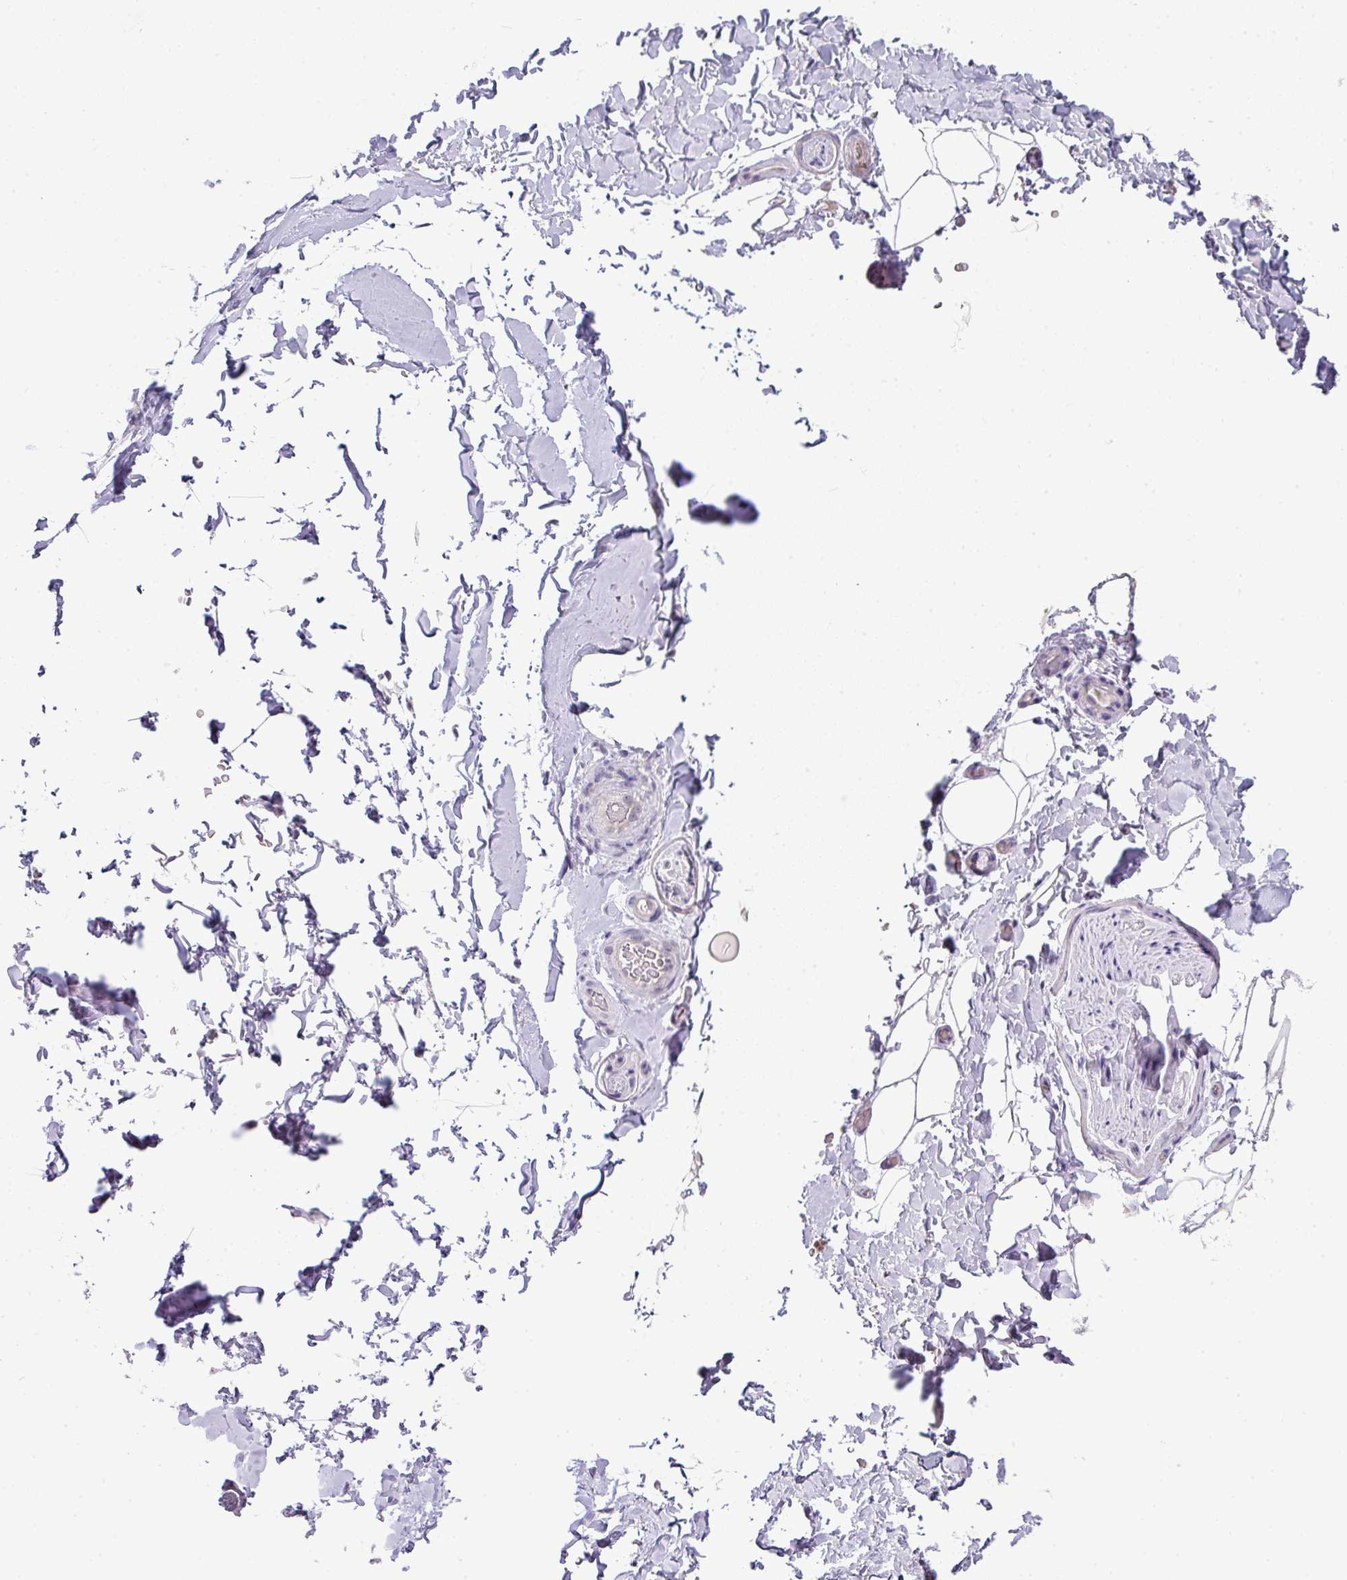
{"staining": {"intensity": "negative", "quantity": "none", "location": "none"}, "tissue": "adipose tissue", "cell_type": "Adipocytes", "image_type": "normal", "snomed": [{"axis": "morphology", "description": "Normal tissue, NOS"}, {"axis": "topography", "description": "Vascular tissue"}, {"axis": "topography", "description": "Peripheral nerve tissue"}], "caption": "IHC image of normal adipose tissue stained for a protein (brown), which displays no expression in adipocytes.", "gene": "GCG", "patient": {"sex": "male", "age": 41}}